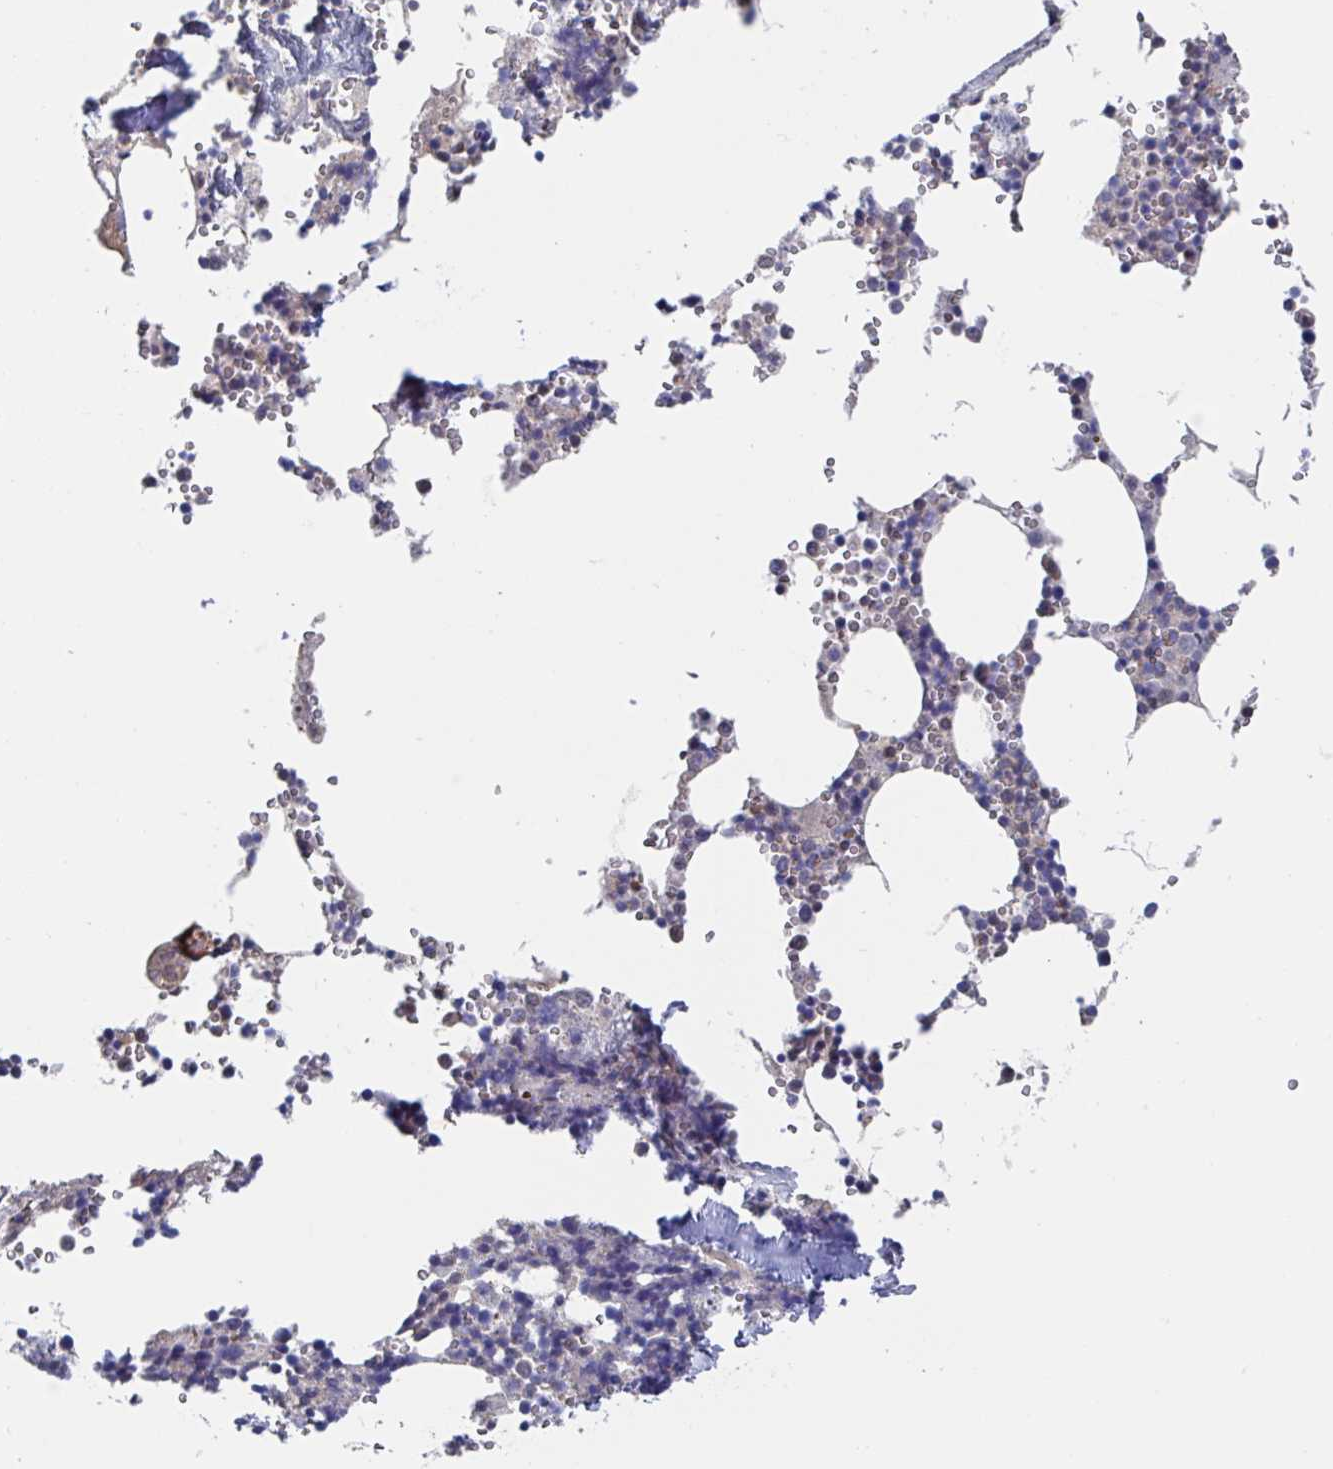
{"staining": {"intensity": "moderate", "quantity": "<25%", "location": "cytoplasmic/membranous"}, "tissue": "bone marrow", "cell_type": "Hematopoietic cells", "image_type": "normal", "snomed": [{"axis": "morphology", "description": "Normal tissue, NOS"}, {"axis": "topography", "description": "Bone marrow"}], "caption": "Brown immunohistochemical staining in unremarkable human bone marrow exhibits moderate cytoplasmic/membranous staining in approximately <25% of hematopoietic cells. The staining was performed using DAB to visualize the protein expression in brown, while the nuclei were stained in blue with hematoxylin (Magnification: 20x).", "gene": "DHRS12", "patient": {"sex": "male", "age": 54}}